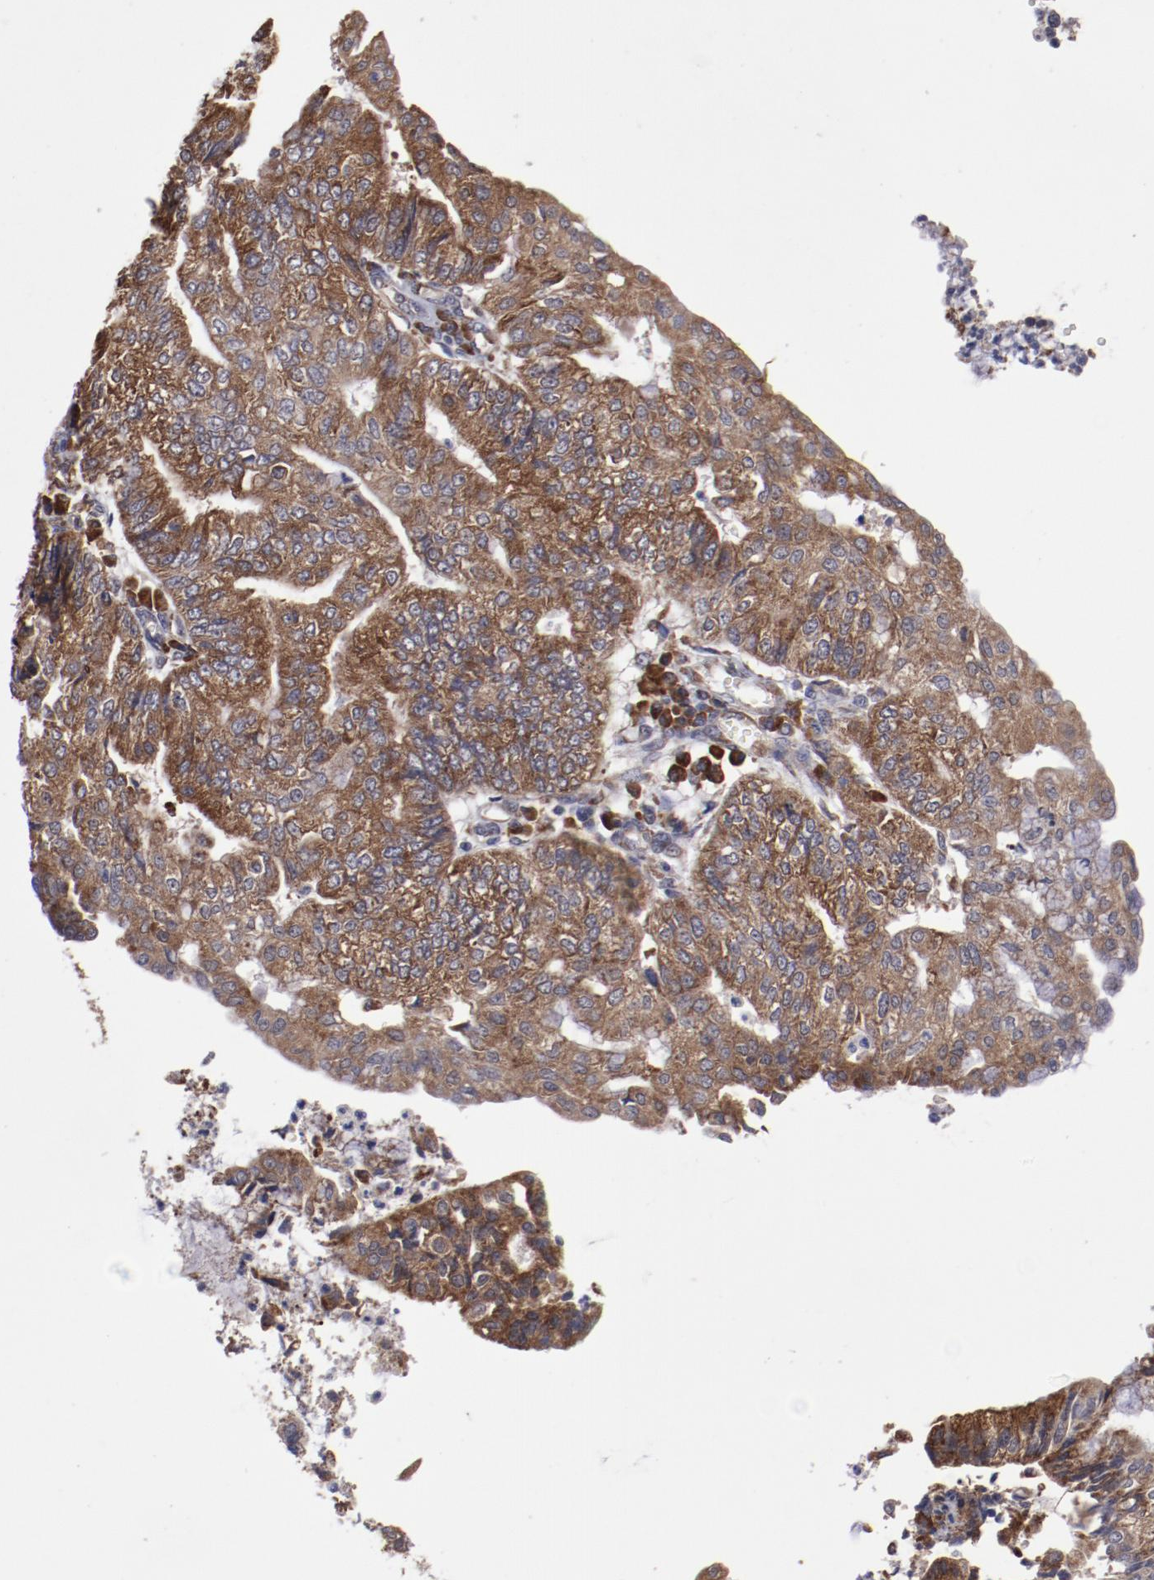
{"staining": {"intensity": "moderate", "quantity": ">75%", "location": "cytoplasmic/membranous"}, "tissue": "endometrial cancer", "cell_type": "Tumor cells", "image_type": "cancer", "snomed": [{"axis": "morphology", "description": "Adenocarcinoma, NOS"}, {"axis": "topography", "description": "Endometrium"}], "caption": "Tumor cells reveal moderate cytoplasmic/membranous expression in approximately >75% of cells in adenocarcinoma (endometrial).", "gene": "RPS4Y1", "patient": {"sex": "female", "age": 59}}